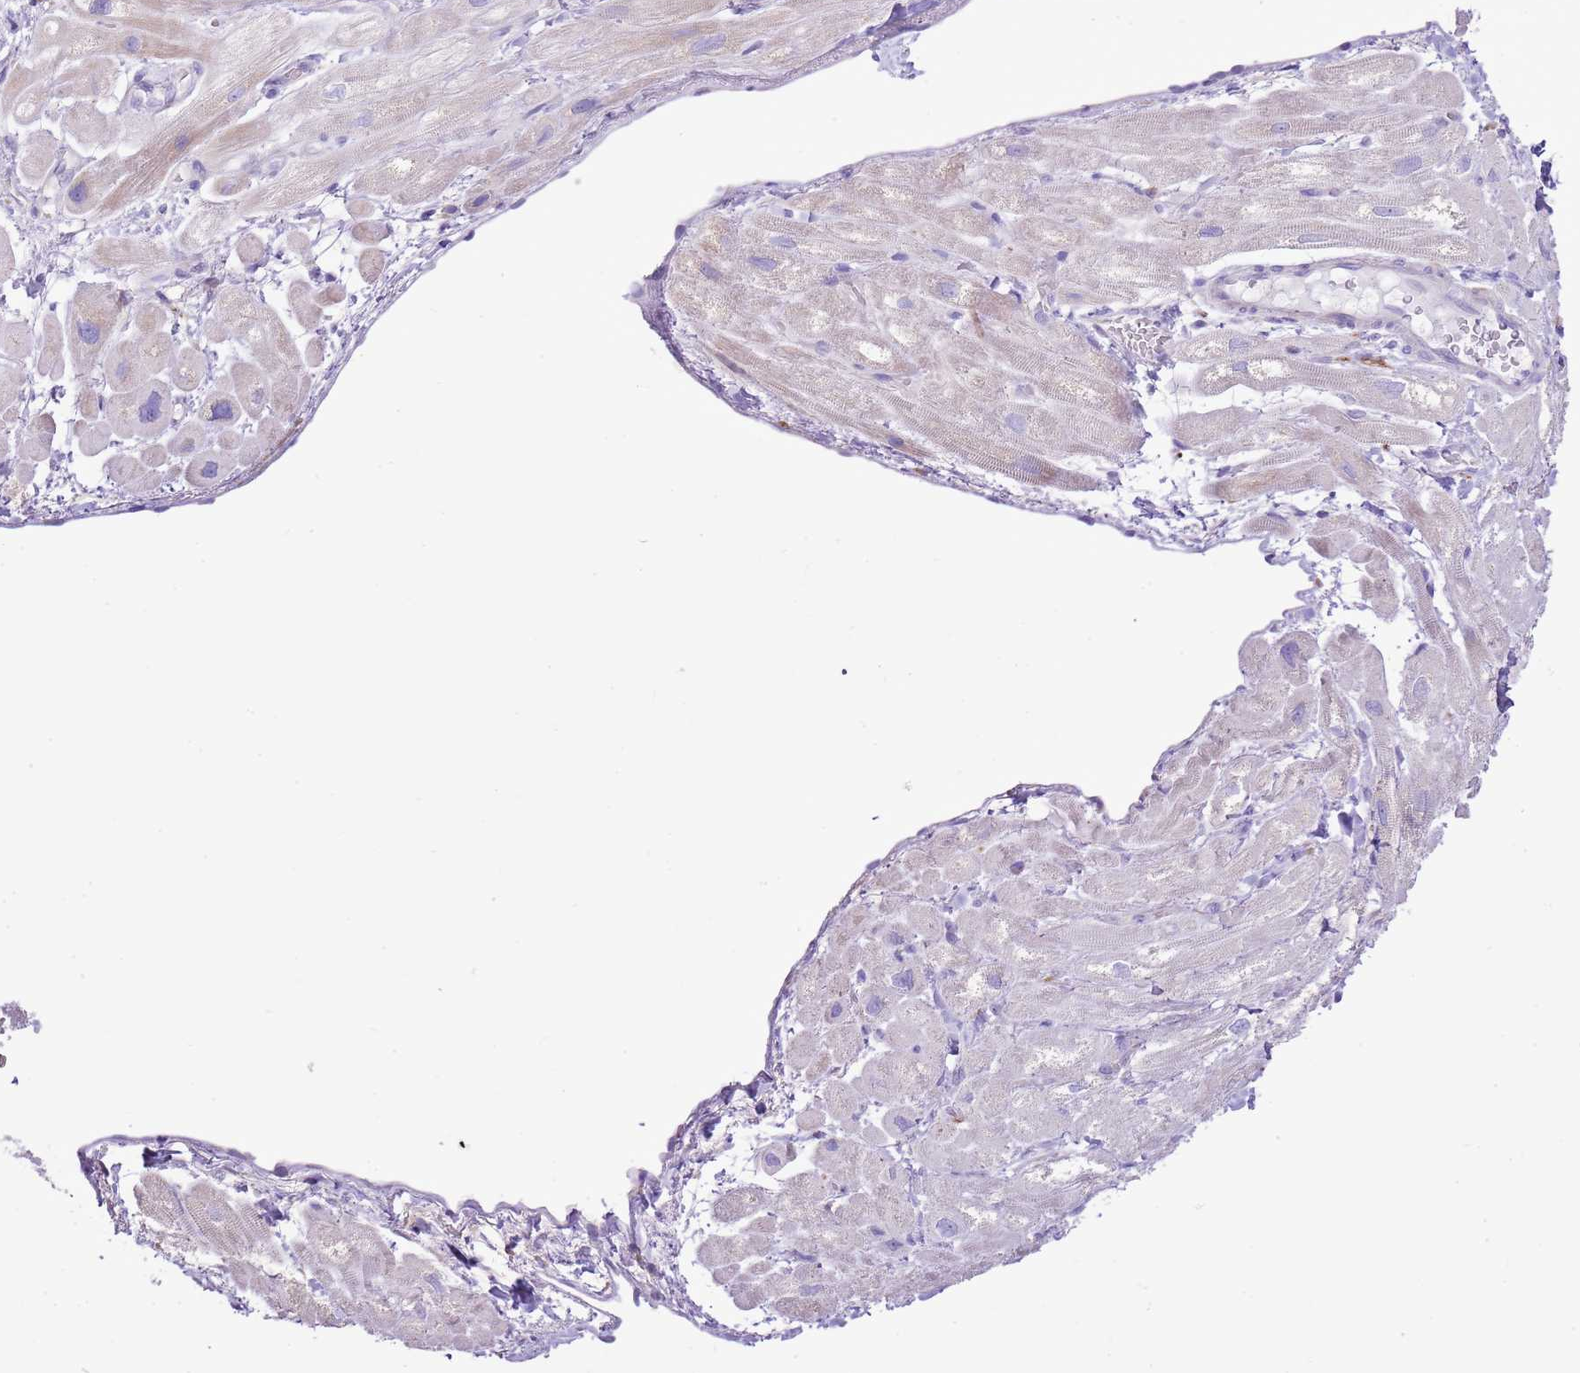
{"staining": {"intensity": "weak", "quantity": "<25%", "location": "cytoplasmic/membranous"}, "tissue": "heart muscle", "cell_type": "Cardiomyocytes", "image_type": "normal", "snomed": [{"axis": "morphology", "description": "Normal tissue, NOS"}, {"axis": "topography", "description": "Heart"}], "caption": "Immunohistochemical staining of unremarkable human heart muscle demonstrates no significant positivity in cardiomyocytes.", "gene": "AAR2", "patient": {"sex": "male", "age": 65}}